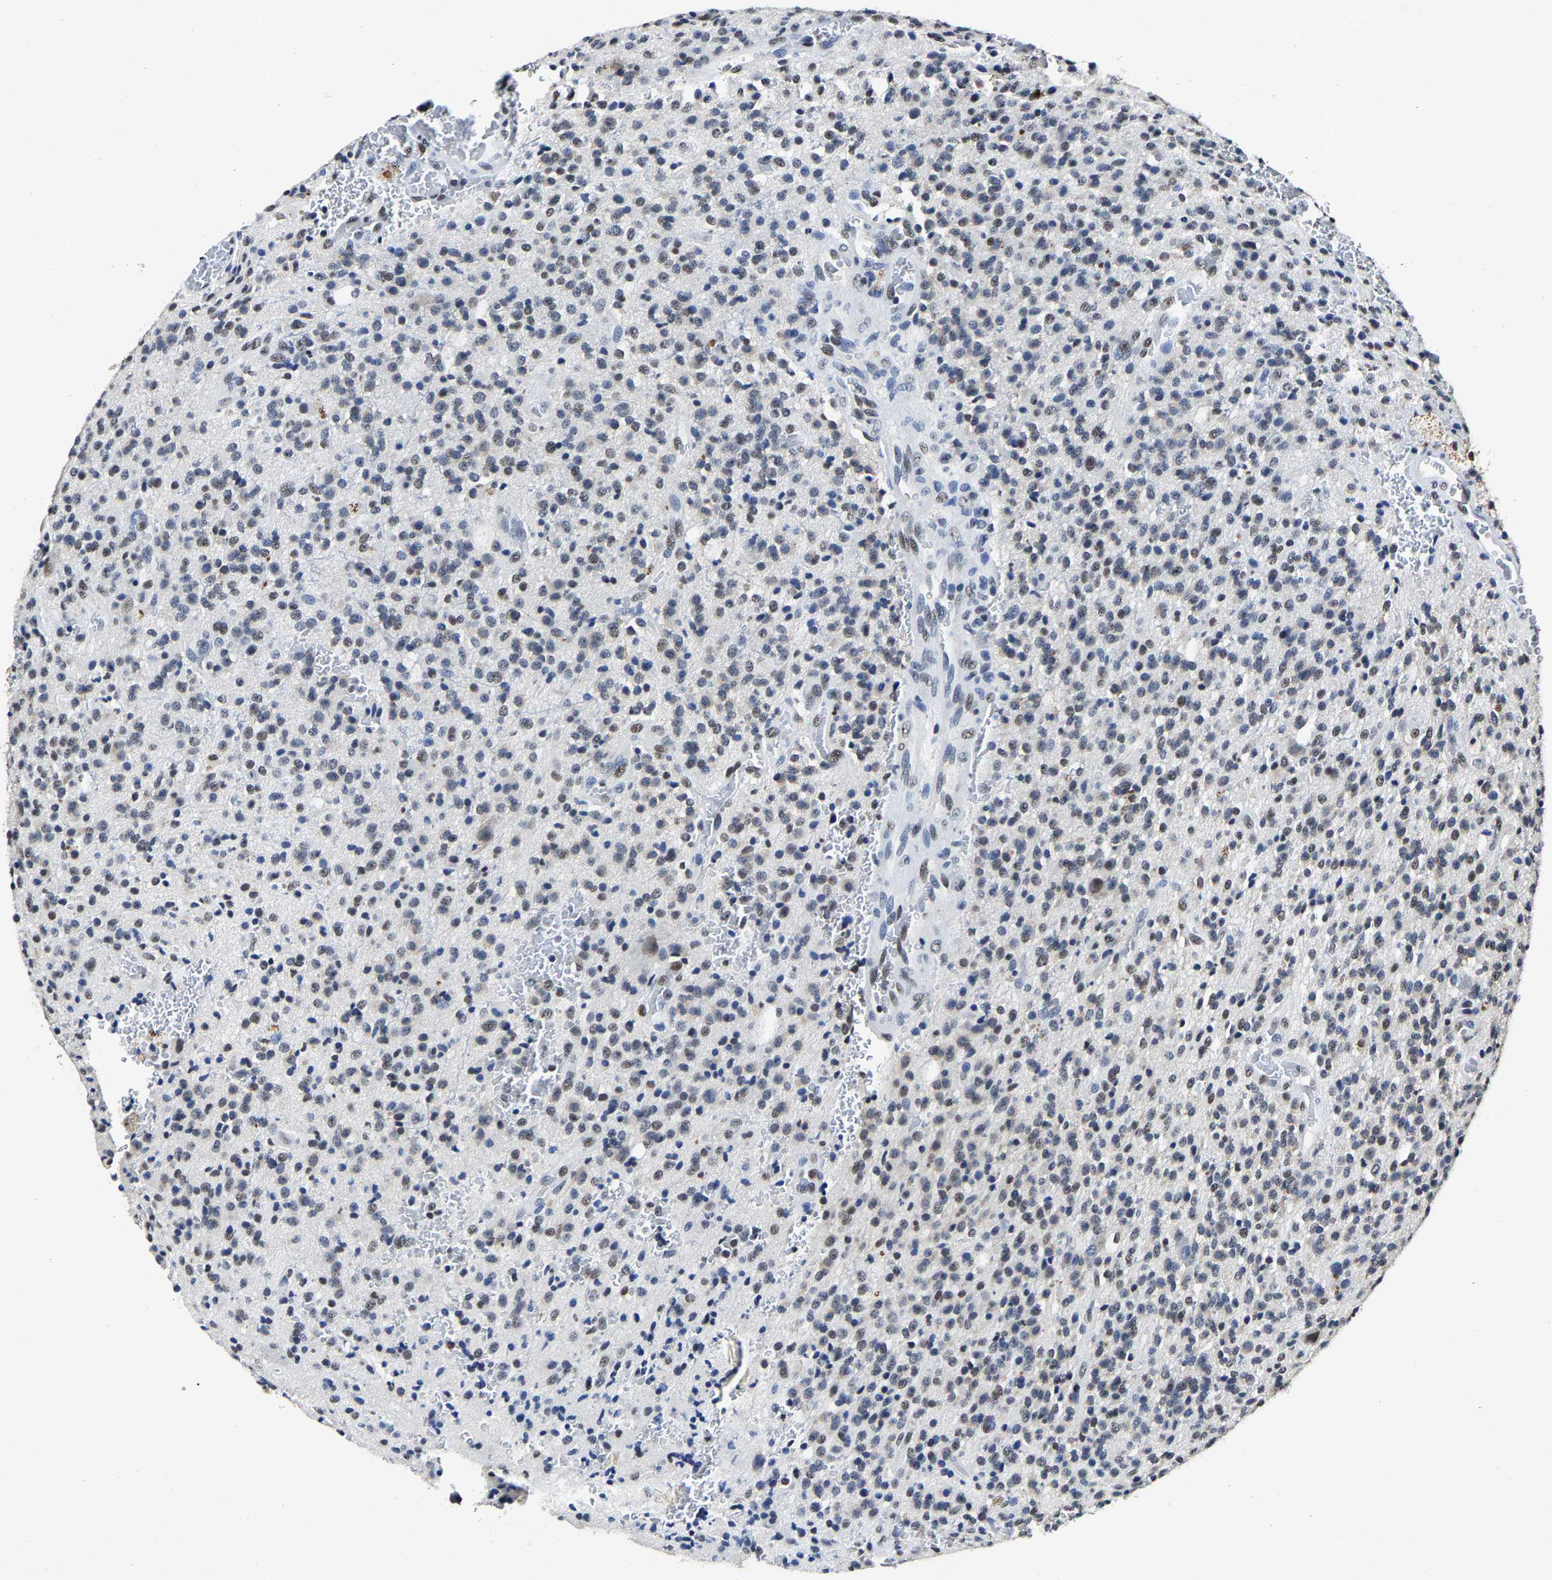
{"staining": {"intensity": "weak", "quantity": "25%-75%", "location": "nuclear"}, "tissue": "glioma", "cell_type": "Tumor cells", "image_type": "cancer", "snomed": [{"axis": "morphology", "description": "Glioma, malignant, High grade"}, {"axis": "topography", "description": "Brain"}], "caption": "An IHC histopathology image of neoplastic tissue is shown. Protein staining in brown shows weak nuclear positivity in glioma within tumor cells.", "gene": "RBM45", "patient": {"sex": "male", "age": 34}}